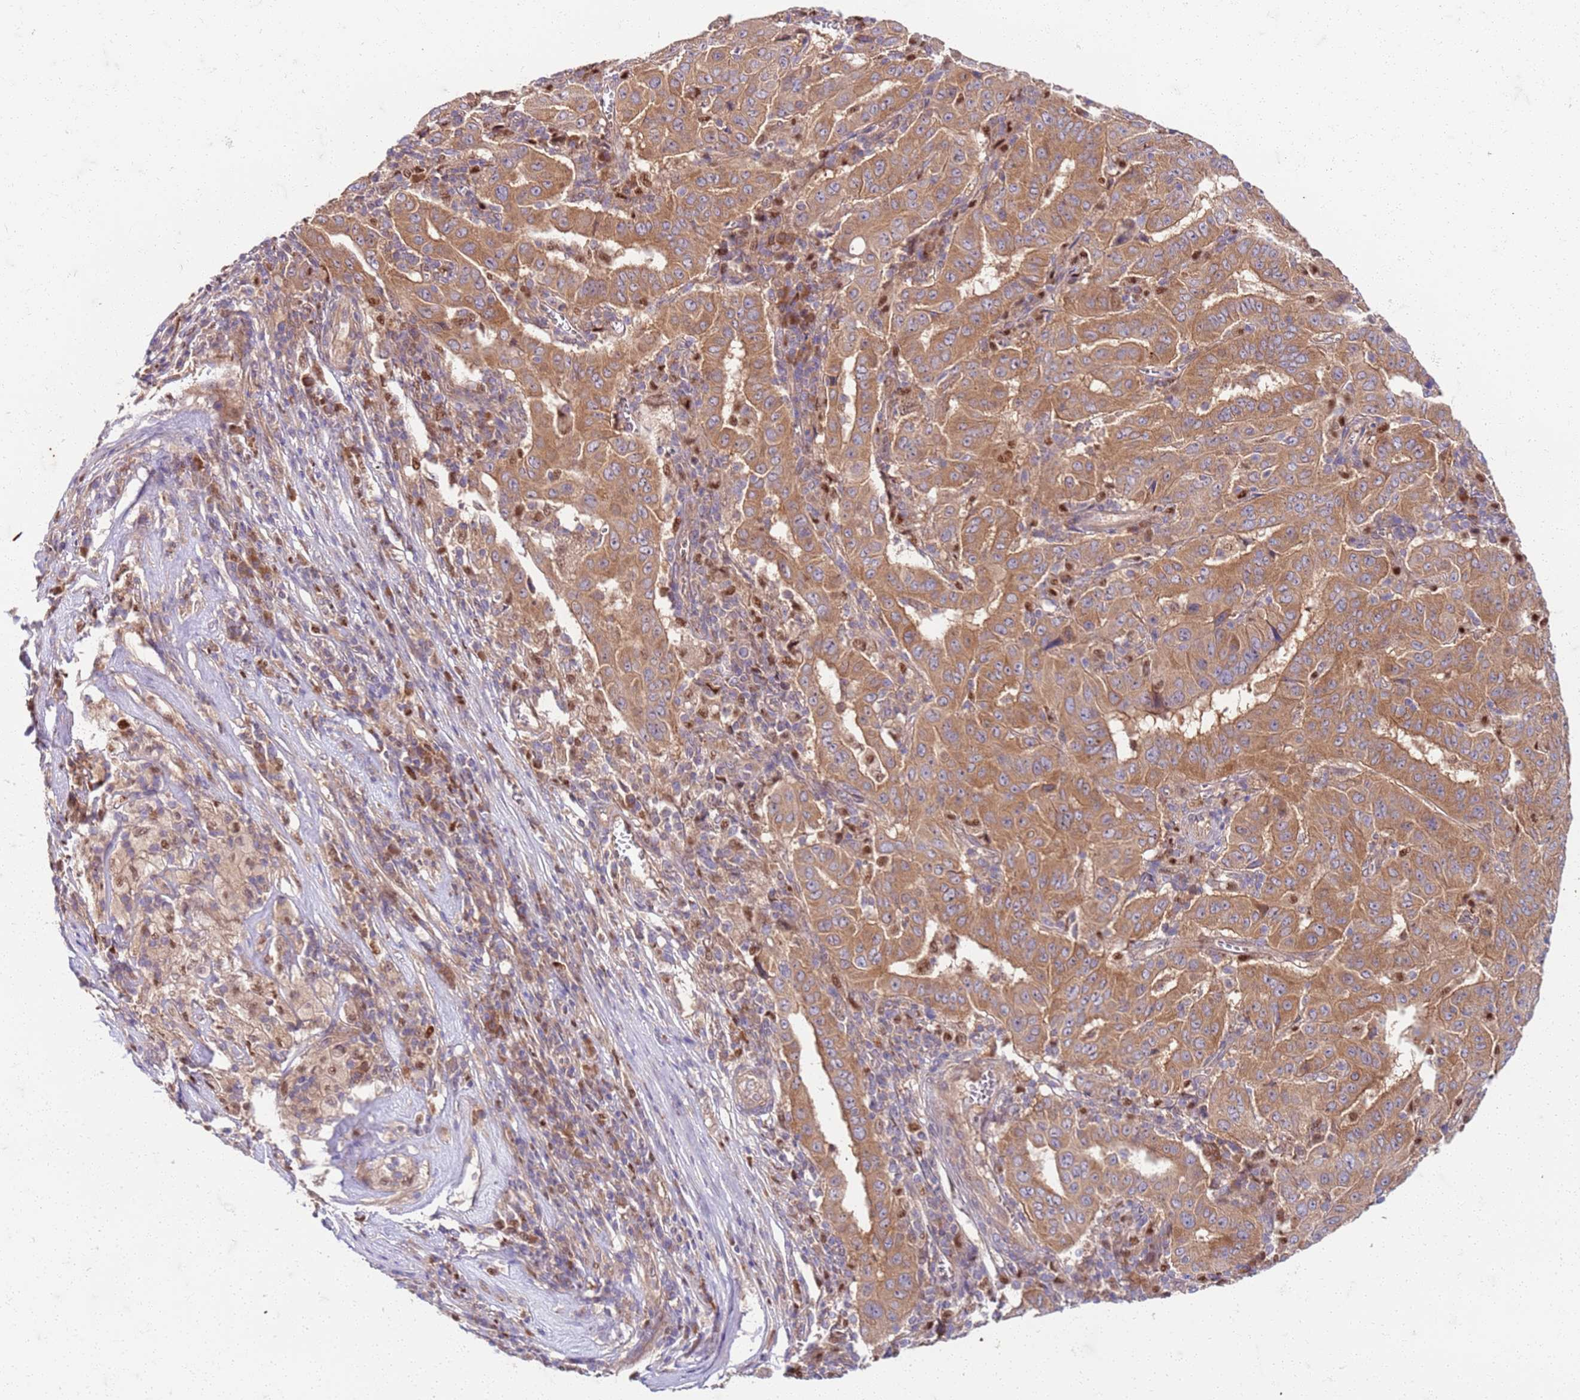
{"staining": {"intensity": "moderate", "quantity": ">75%", "location": "cytoplasmic/membranous"}, "tissue": "pancreatic cancer", "cell_type": "Tumor cells", "image_type": "cancer", "snomed": [{"axis": "morphology", "description": "Adenocarcinoma, NOS"}, {"axis": "topography", "description": "Pancreas"}], "caption": "Approximately >75% of tumor cells in human pancreatic adenocarcinoma display moderate cytoplasmic/membranous protein positivity as visualized by brown immunohistochemical staining.", "gene": "OSBP", "patient": {"sex": "male", "age": 63}}